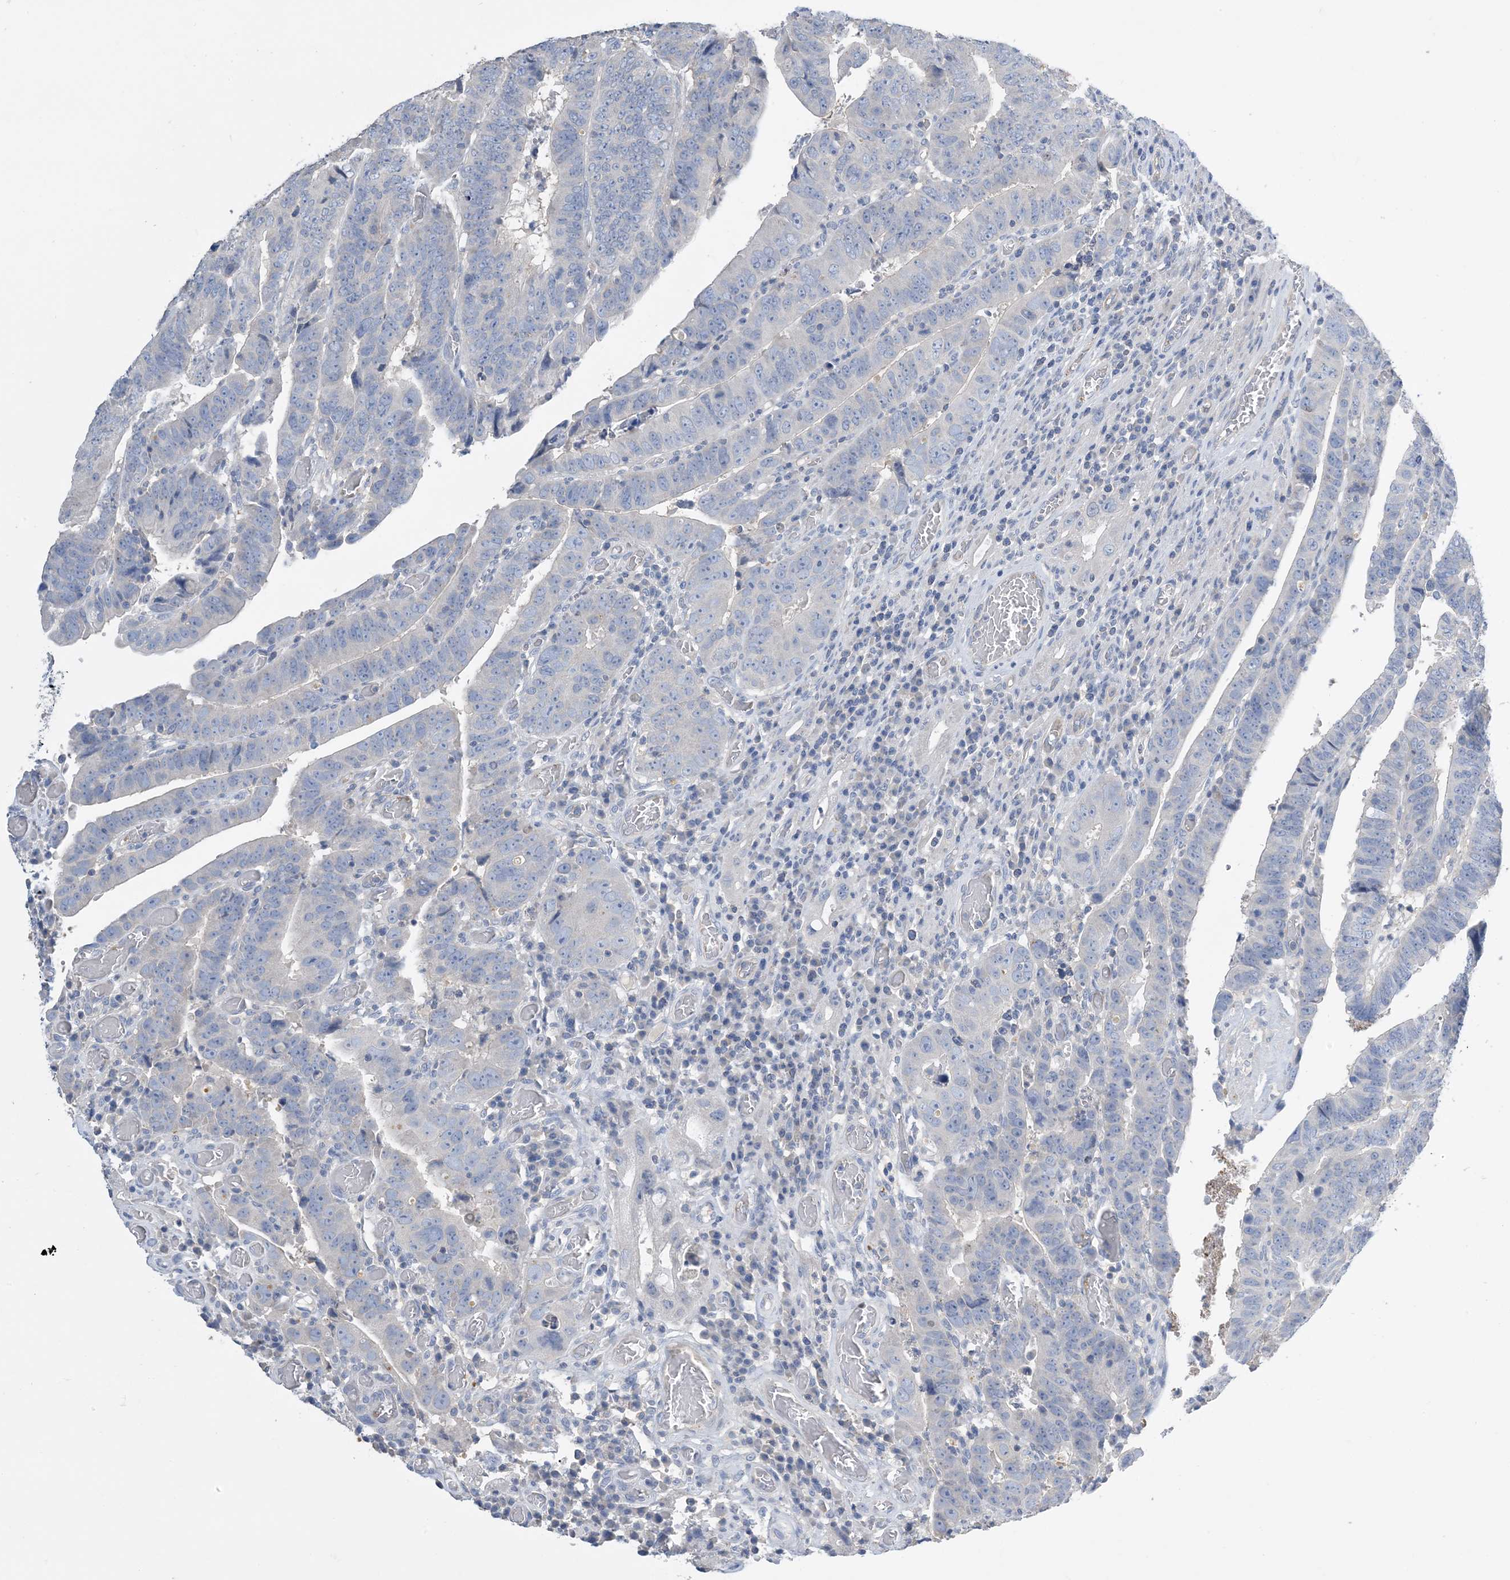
{"staining": {"intensity": "negative", "quantity": "none", "location": "none"}, "tissue": "colorectal cancer", "cell_type": "Tumor cells", "image_type": "cancer", "snomed": [{"axis": "morphology", "description": "Normal tissue, NOS"}, {"axis": "morphology", "description": "Adenocarcinoma, NOS"}, {"axis": "topography", "description": "Rectum"}], "caption": "There is no significant positivity in tumor cells of colorectal adenocarcinoma. (DAB immunohistochemistry (IHC) visualized using brightfield microscopy, high magnification).", "gene": "KPRP", "patient": {"sex": "female", "age": 65}}